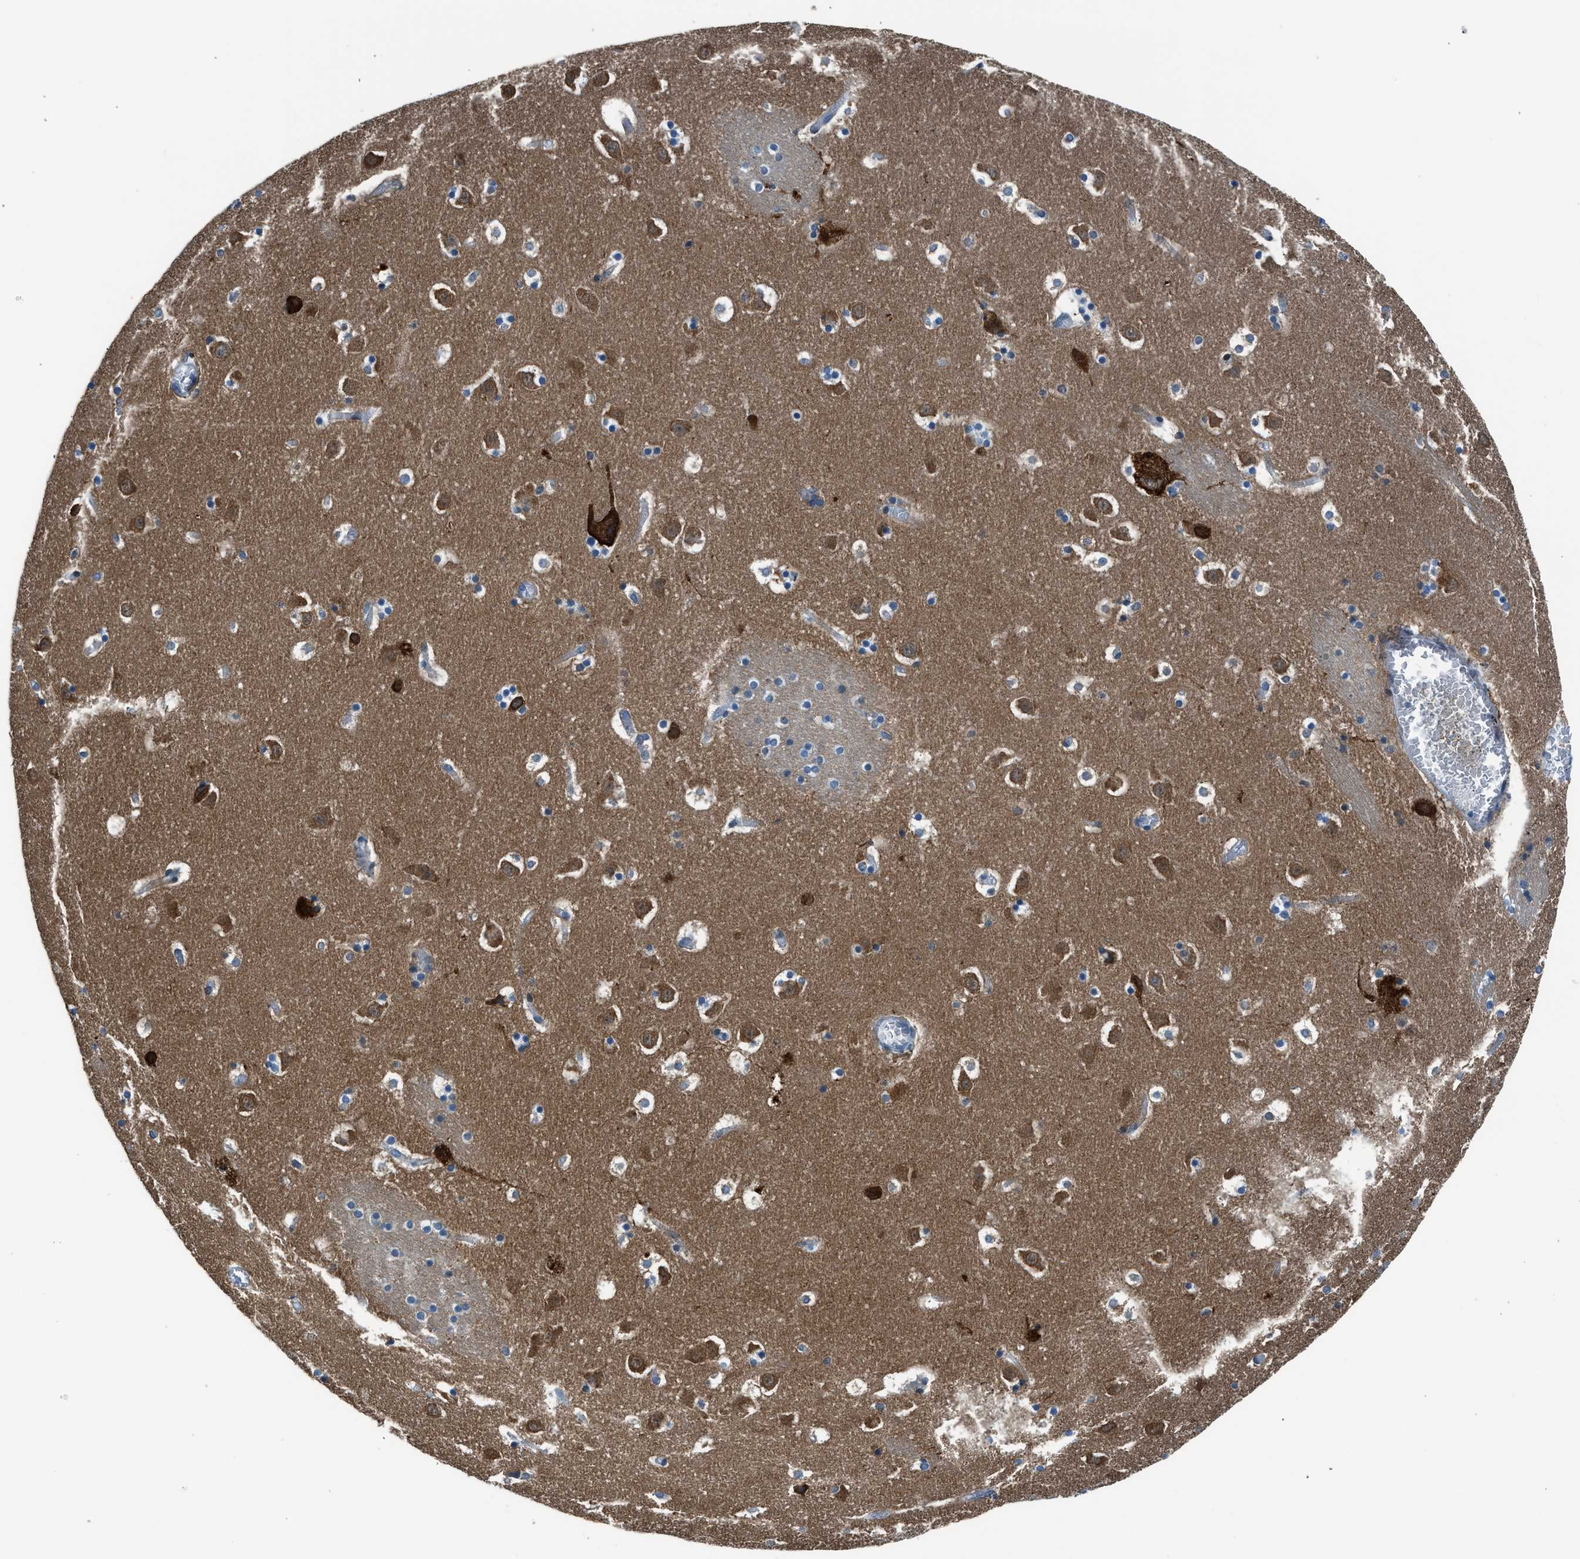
{"staining": {"intensity": "weak", "quantity": "<25%", "location": "cytoplasmic/membranous"}, "tissue": "caudate", "cell_type": "Glial cells", "image_type": "normal", "snomed": [{"axis": "morphology", "description": "Normal tissue, NOS"}, {"axis": "topography", "description": "Lateral ventricle wall"}], "caption": "A micrograph of caudate stained for a protein demonstrates no brown staining in glial cells.", "gene": "RNF41", "patient": {"sex": "male", "age": 45}}